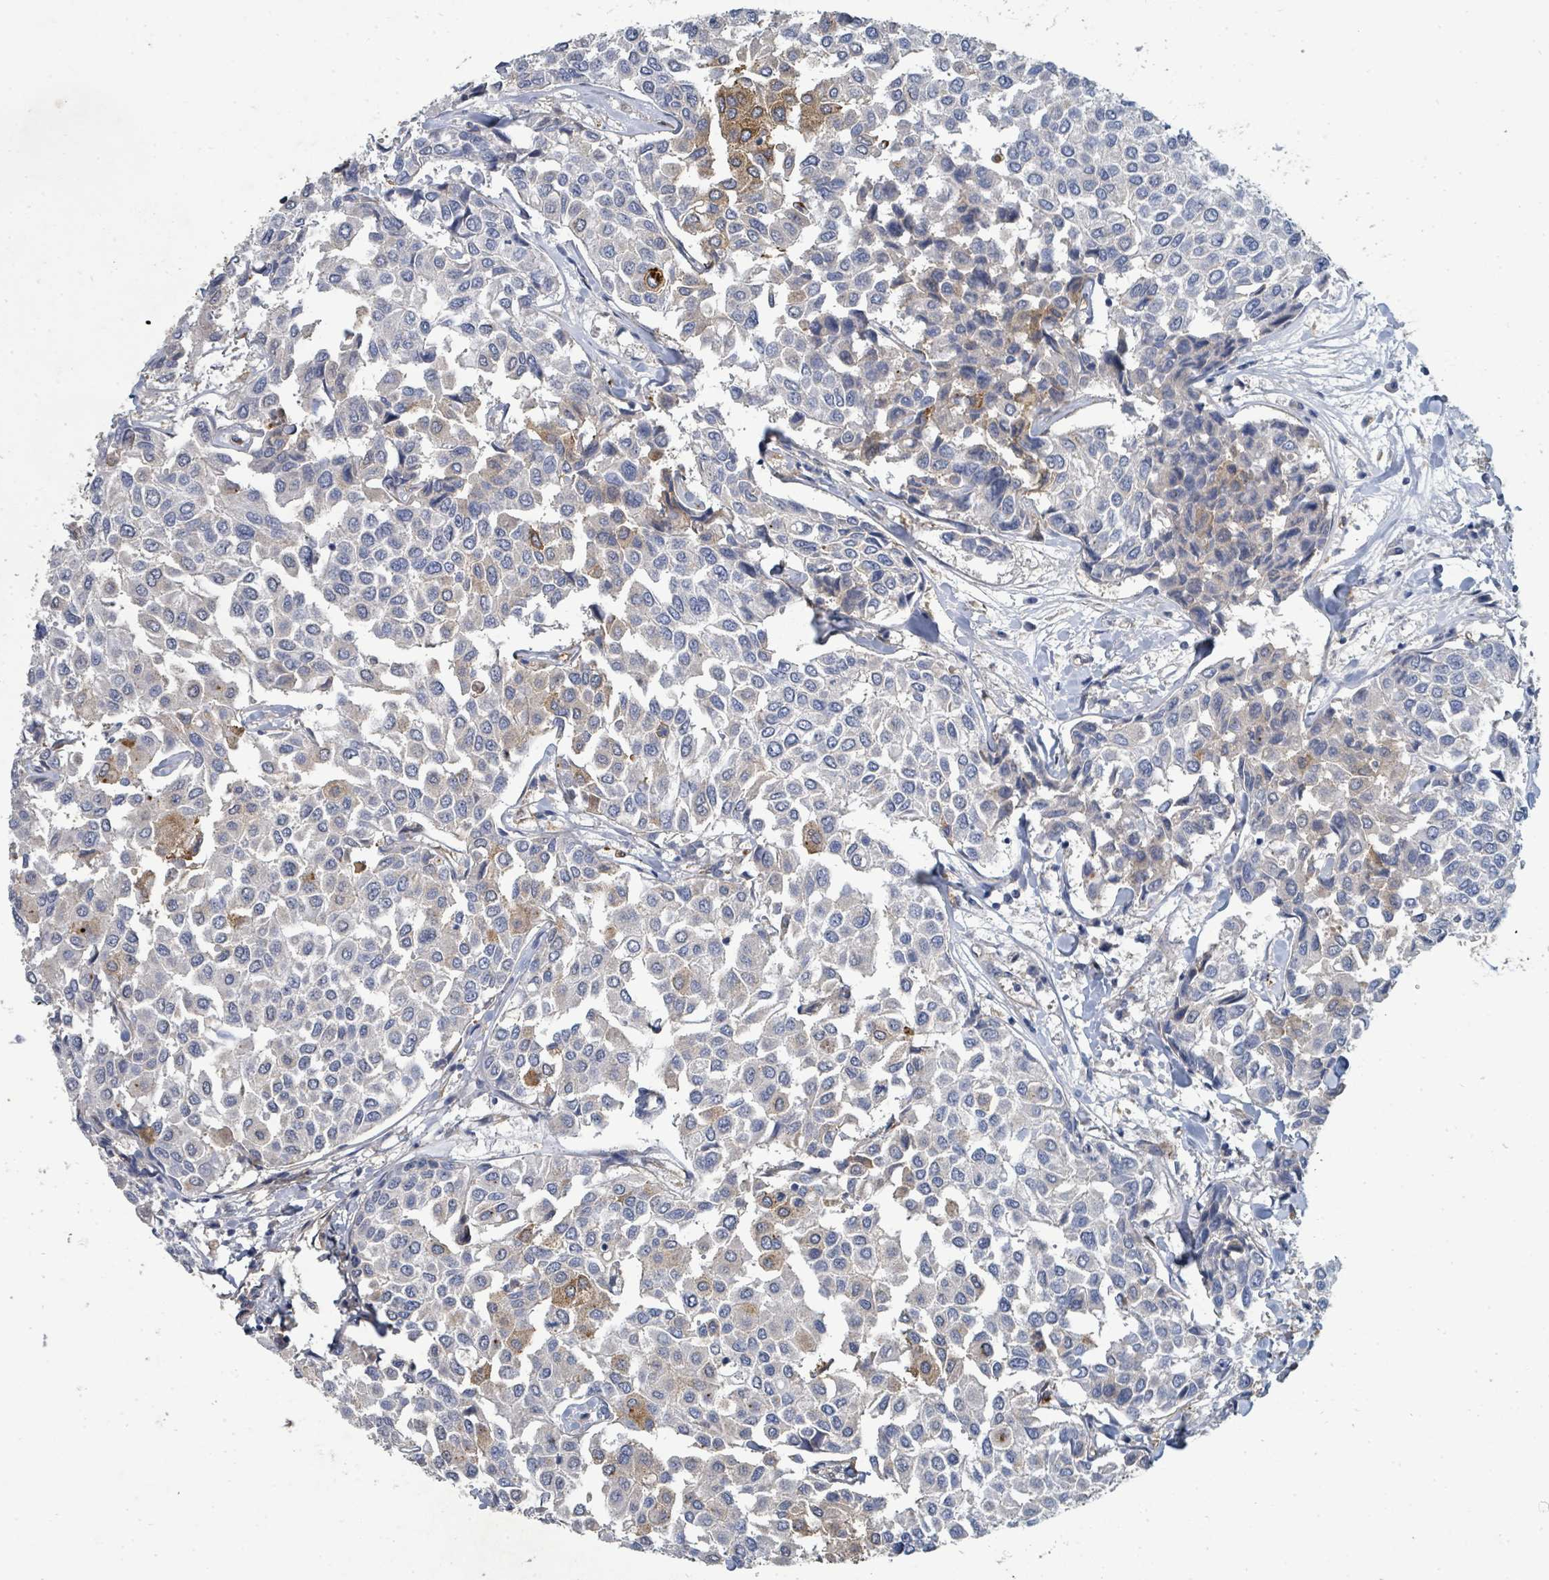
{"staining": {"intensity": "moderate", "quantity": "<25%", "location": "cytoplasmic/membranous"}, "tissue": "breast cancer", "cell_type": "Tumor cells", "image_type": "cancer", "snomed": [{"axis": "morphology", "description": "Duct carcinoma"}, {"axis": "topography", "description": "Breast"}], "caption": "Moderate cytoplasmic/membranous protein staining is seen in approximately <25% of tumor cells in breast cancer.", "gene": "IFIT1", "patient": {"sex": "female", "age": 55}}